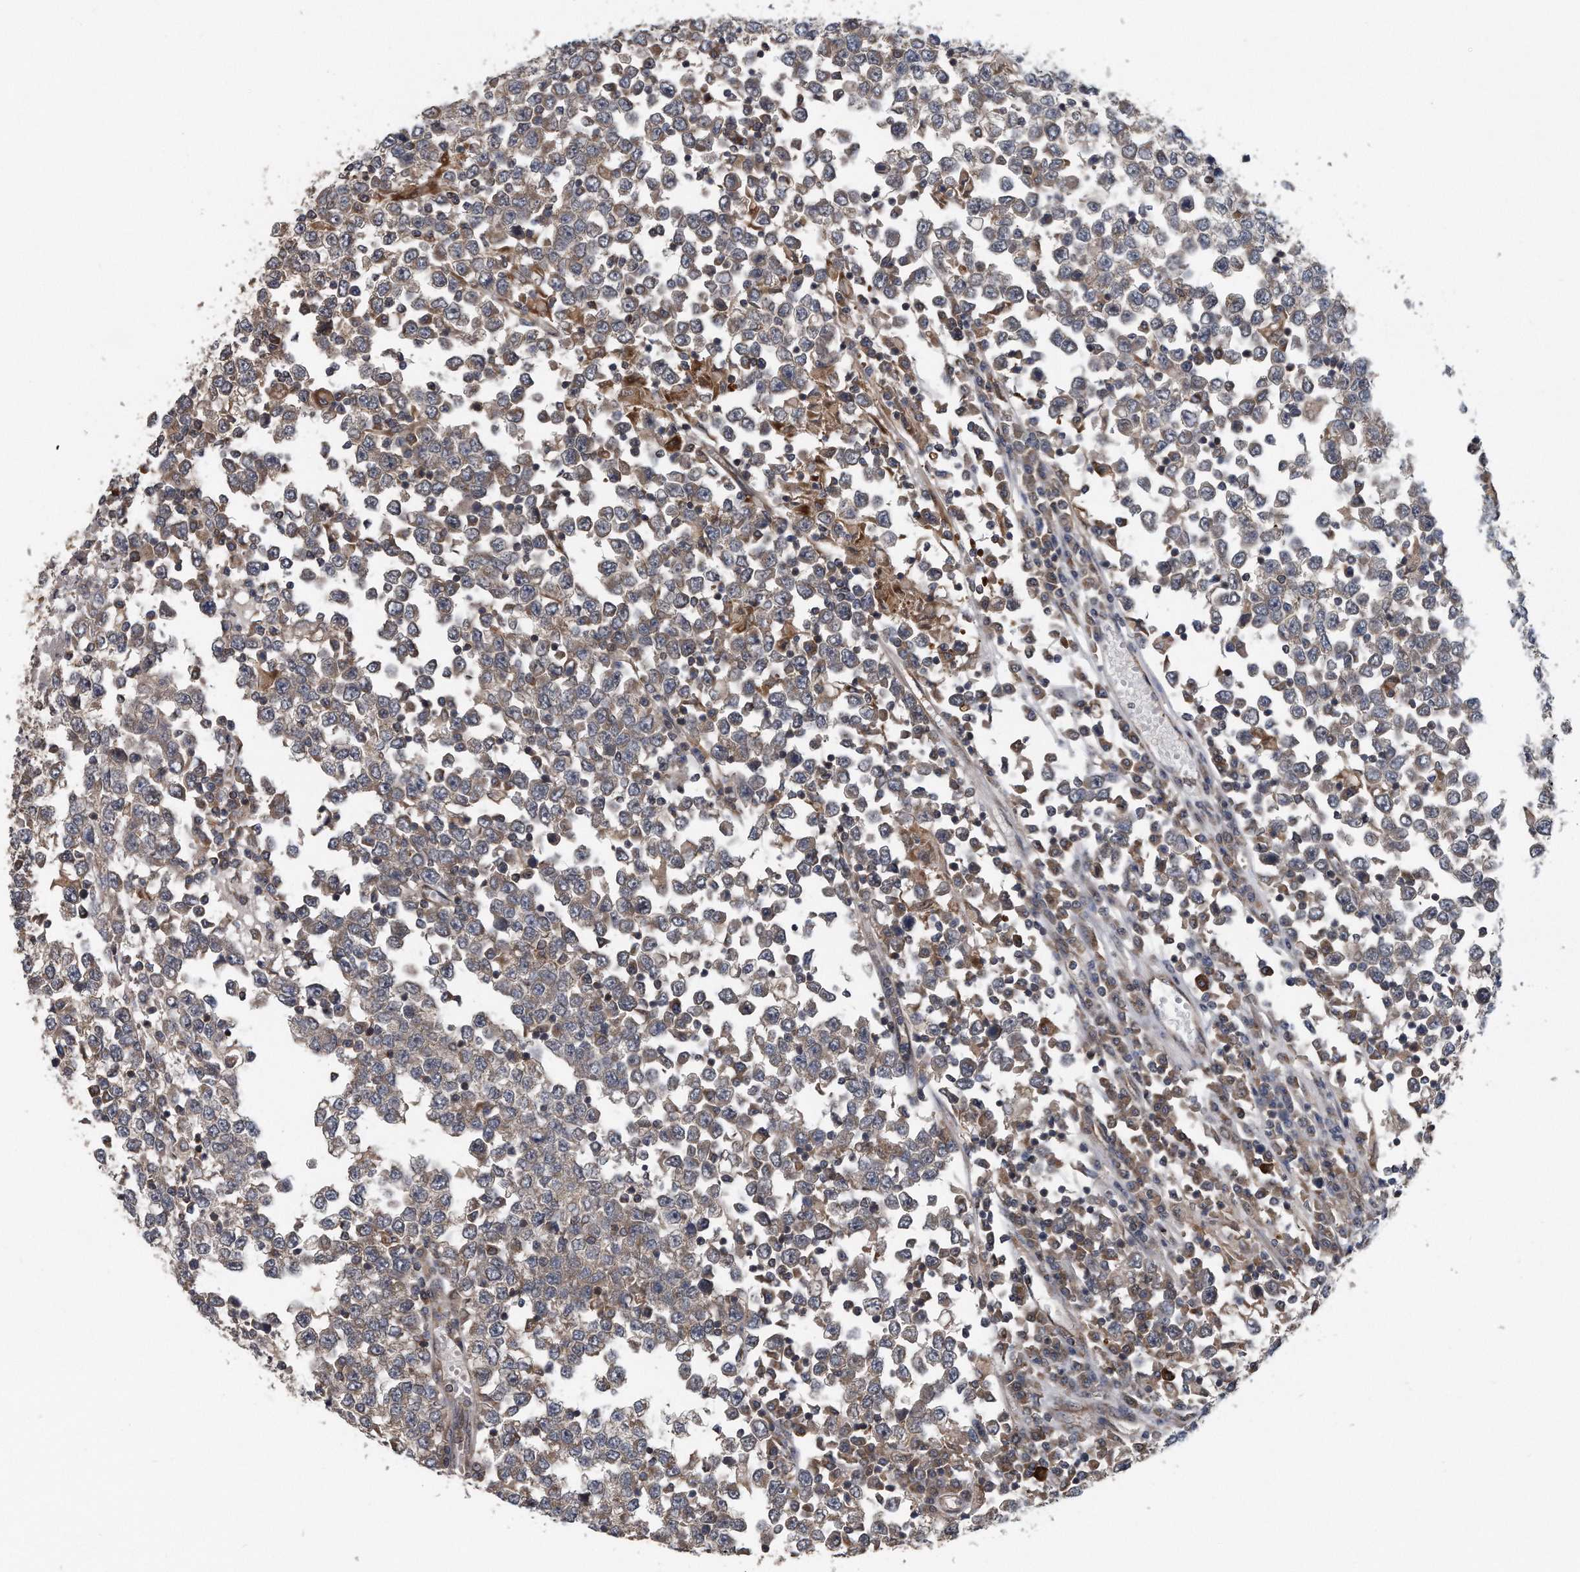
{"staining": {"intensity": "moderate", "quantity": "<25%", "location": "cytoplasmic/membranous"}, "tissue": "testis cancer", "cell_type": "Tumor cells", "image_type": "cancer", "snomed": [{"axis": "morphology", "description": "Seminoma, NOS"}, {"axis": "topography", "description": "Testis"}], "caption": "Immunohistochemical staining of human testis cancer (seminoma) exhibits low levels of moderate cytoplasmic/membranous protein staining in approximately <25% of tumor cells.", "gene": "ALPK2", "patient": {"sex": "male", "age": 65}}